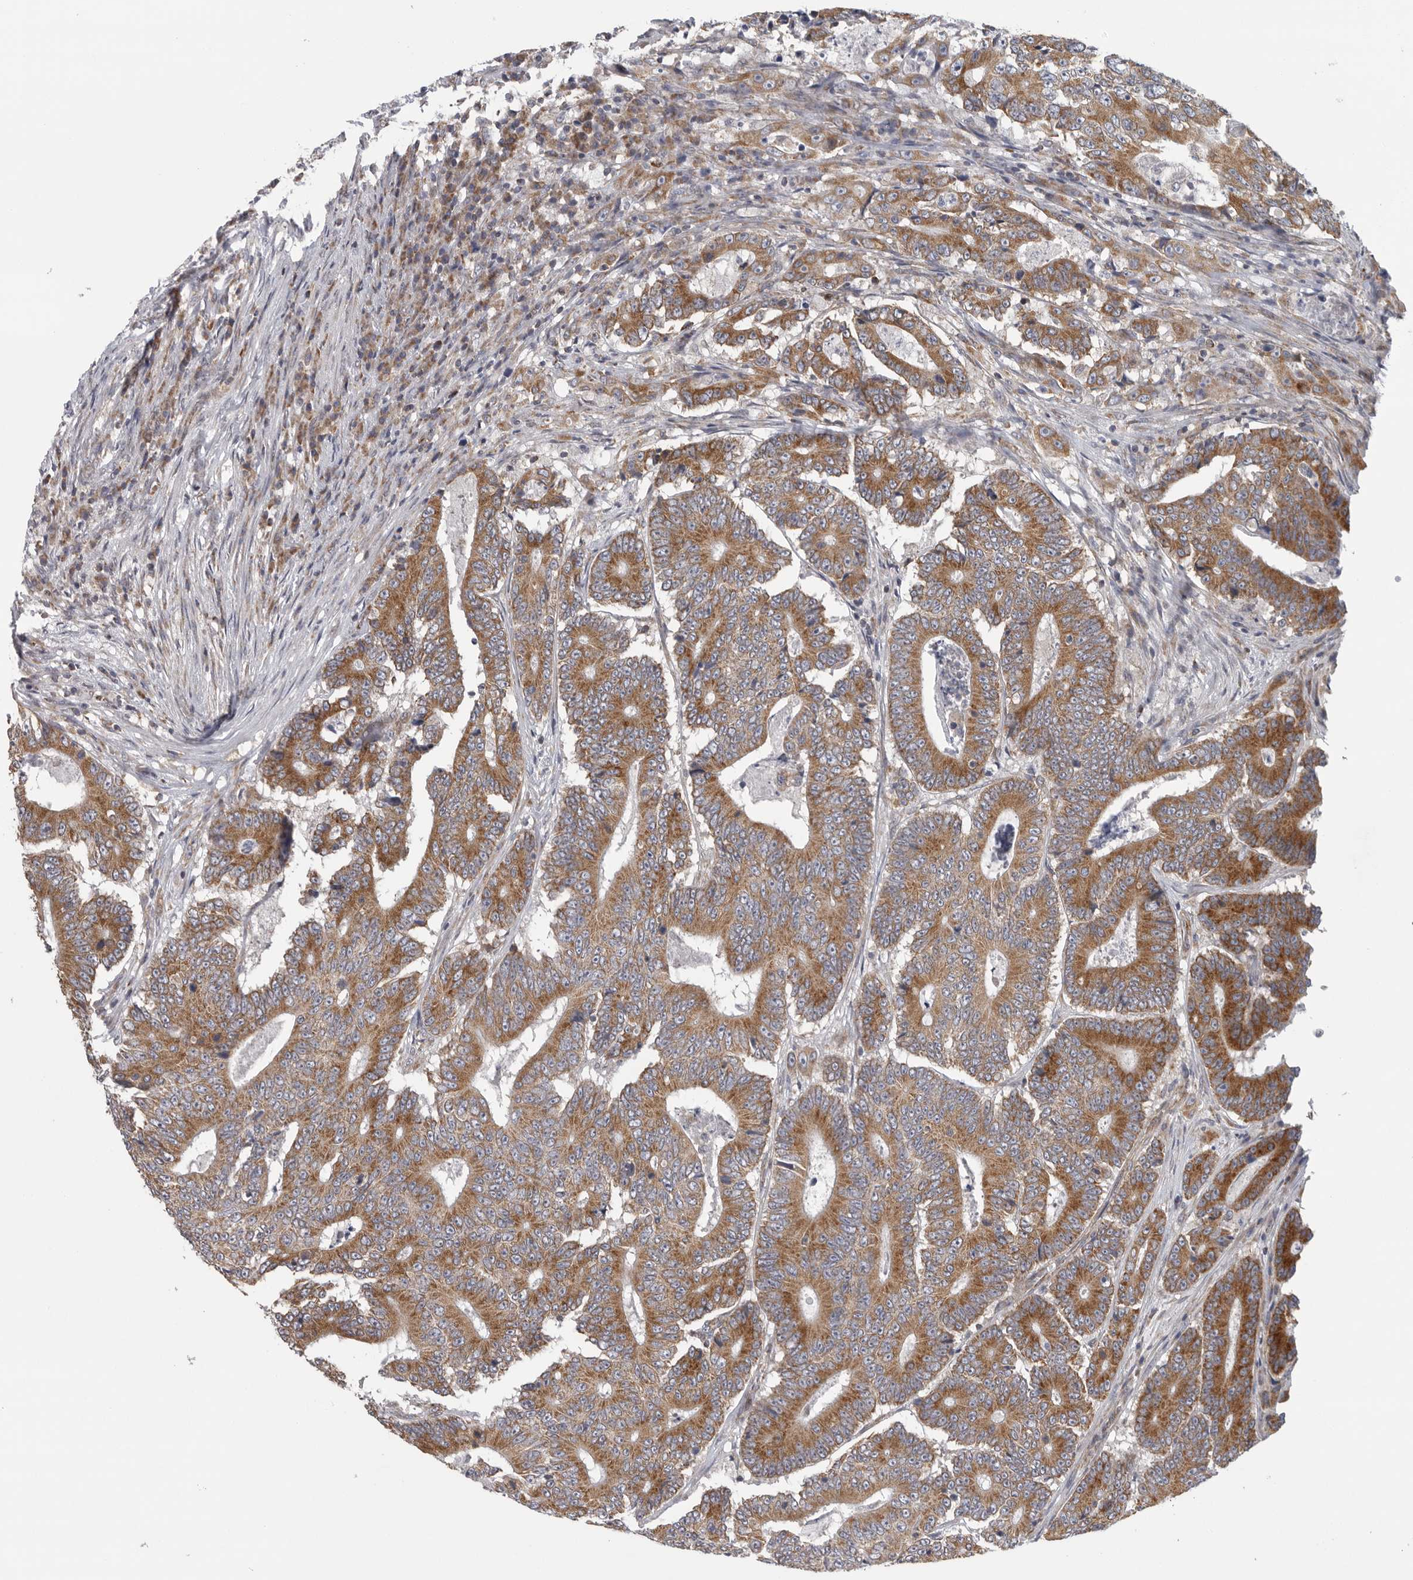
{"staining": {"intensity": "moderate", "quantity": ">75%", "location": "cytoplasmic/membranous"}, "tissue": "colorectal cancer", "cell_type": "Tumor cells", "image_type": "cancer", "snomed": [{"axis": "morphology", "description": "Adenocarcinoma, NOS"}, {"axis": "topography", "description": "Colon"}], "caption": "Immunohistochemistry (IHC) staining of colorectal cancer, which demonstrates medium levels of moderate cytoplasmic/membranous staining in approximately >75% of tumor cells indicating moderate cytoplasmic/membranous protein positivity. The staining was performed using DAB (brown) for protein detection and nuclei were counterstained in hematoxylin (blue).", "gene": "FKBP8", "patient": {"sex": "male", "age": 83}}